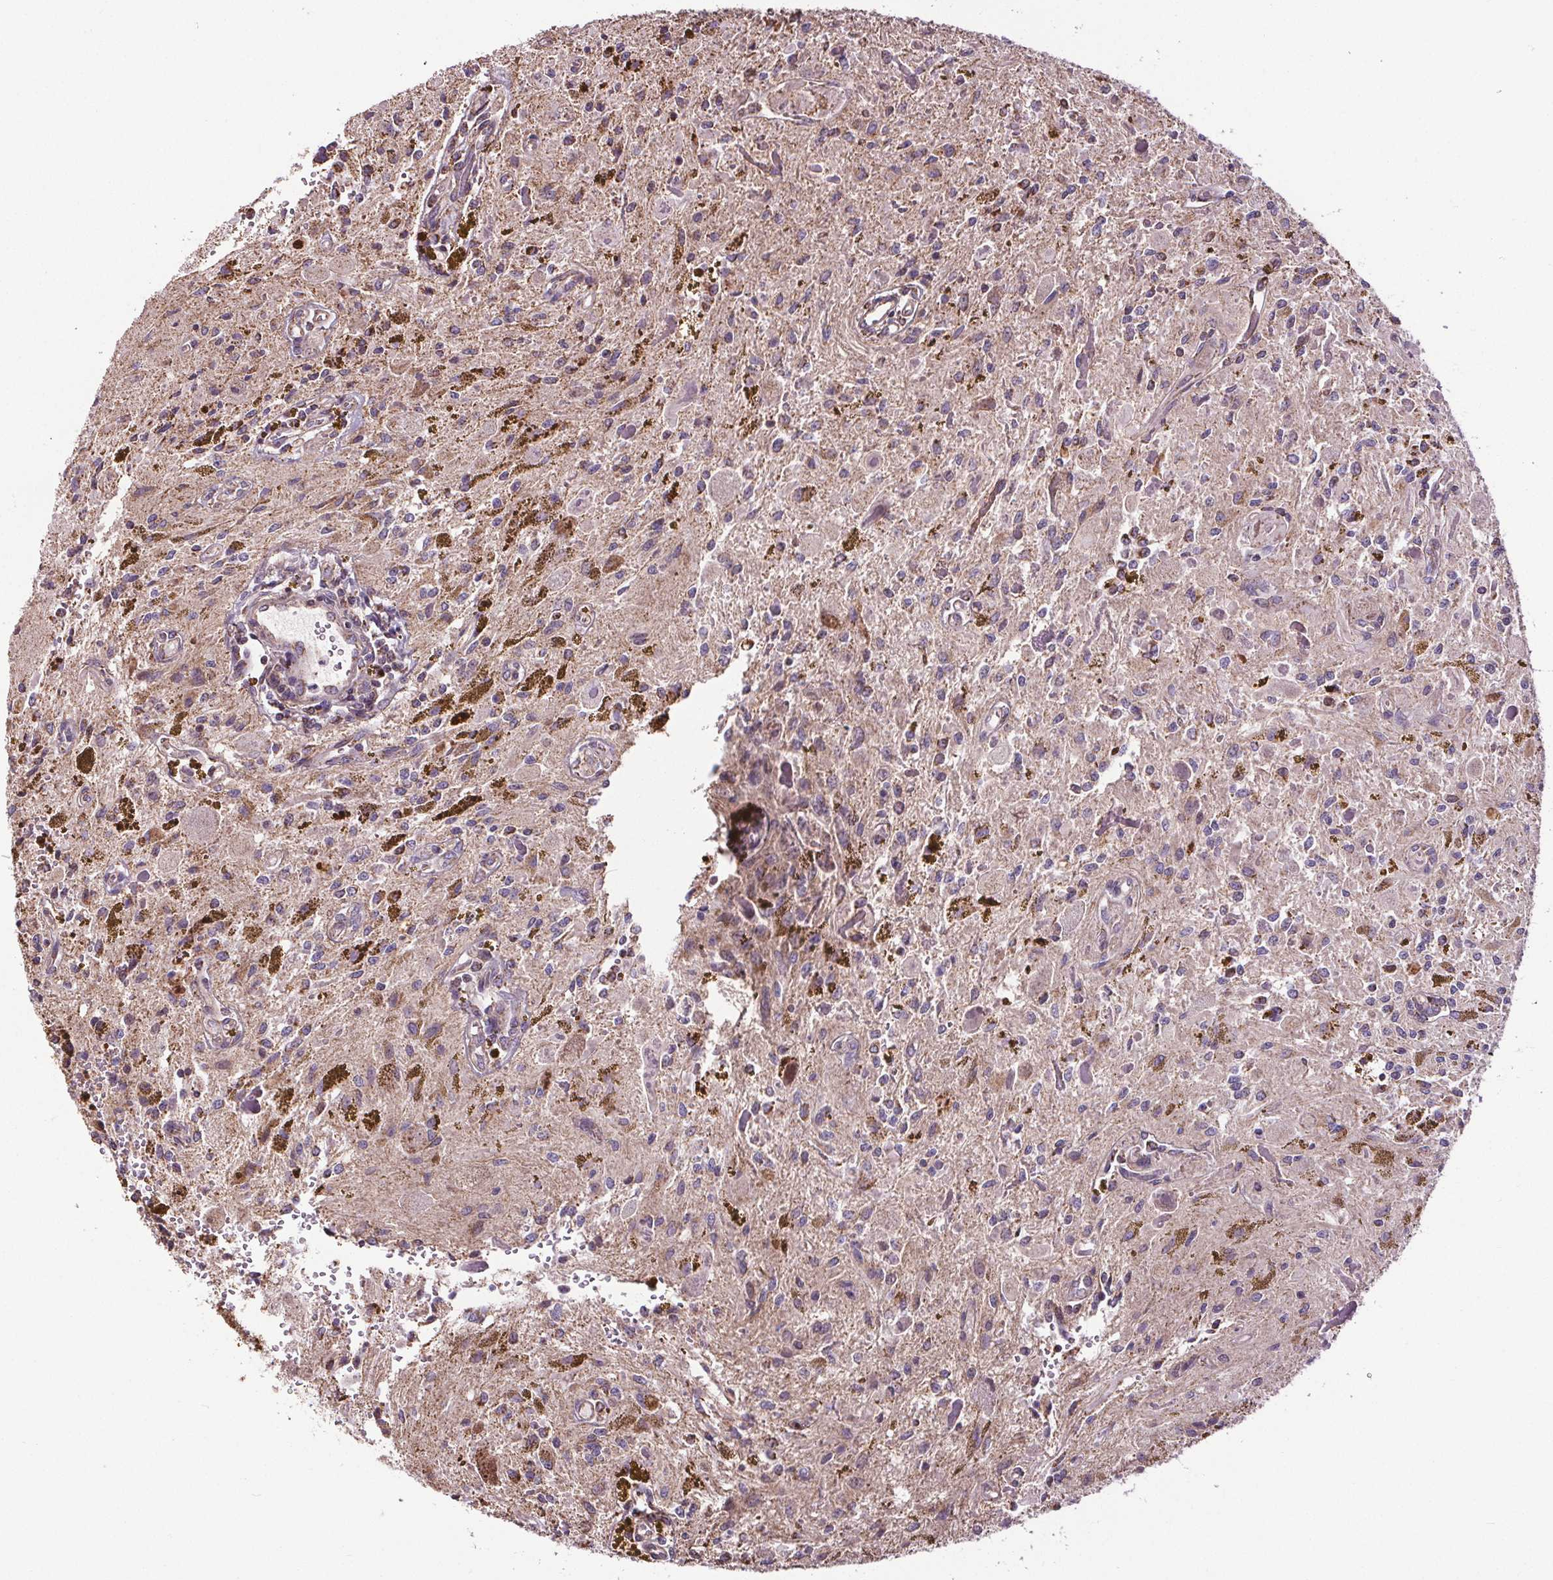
{"staining": {"intensity": "moderate", "quantity": "<25%", "location": "cytoplasmic/membranous"}, "tissue": "glioma", "cell_type": "Tumor cells", "image_type": "cancer", "snomed": [{"axis": "morphology", "description": "Glioma, malignant, Low grade"}, {"axis": "topography", "description": "Cerebellum"}], "caption": "This image reveals immunohistochemistry staining of human malignant glioma (low-grade), with low moderate cytoplasmic/membranous expression in approximately <25% of tumor cells.", "gene": "ZNF548", "patient": {"sex": "female", "age": 14}}